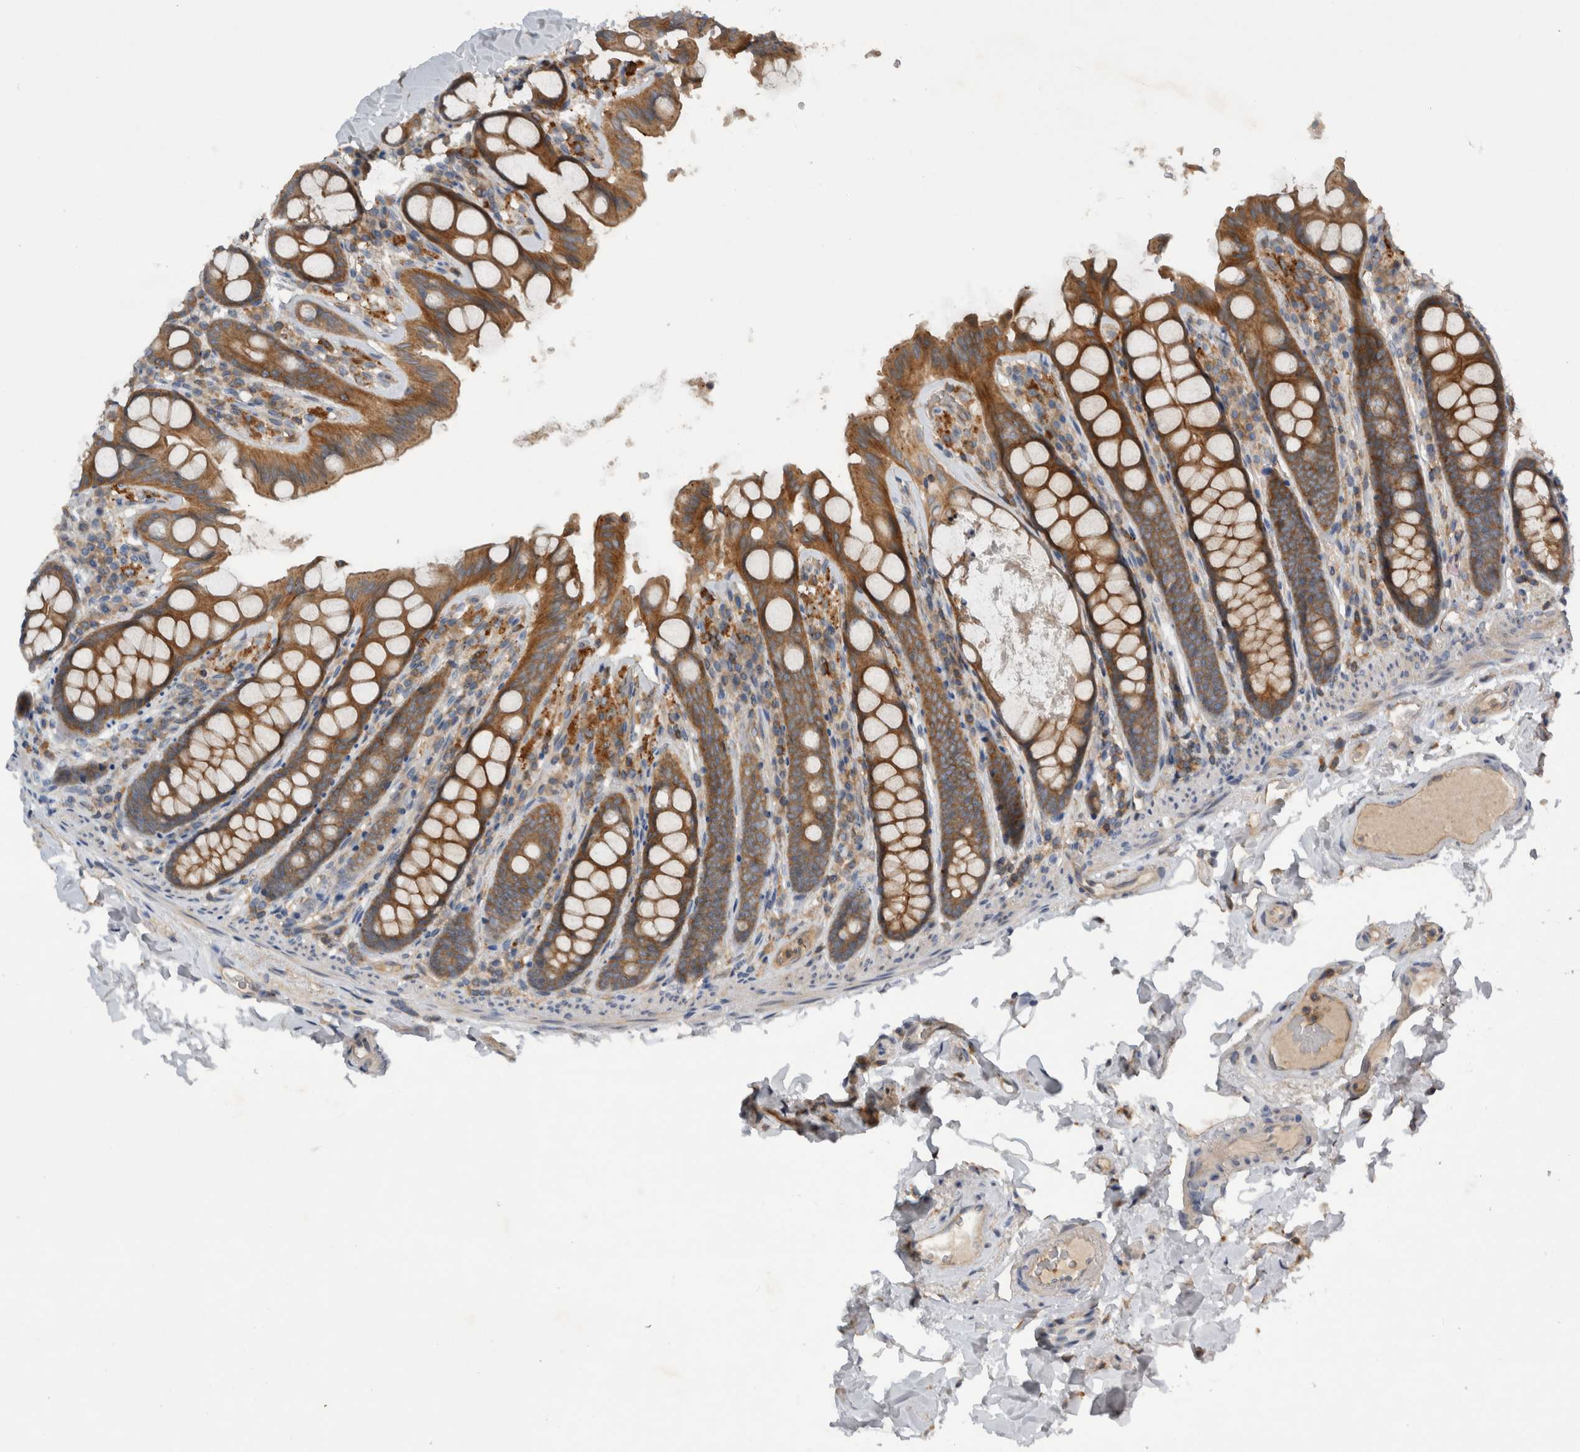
{"staining": {"intensity": "moderate", "quantity": ">75%", "location": "cytoplasmic/membranous"}, "tissue": "colon", "cell_type": "Endothelial cells", "image_type": "normal", "snomed": [{"axis": "morphology", "description": "Normal tissue, NOS"}, {"axis": "topography", "description": "Colon"}, {"axis": "topography", "description": "Peripheral nerve tissue"}], "caption": "IHC photomicrograph of unremarkable colon stained for a protein (brown), which displays medium levels of moderate cytoplasmic/membranous expression in about >75% of endothelial cells.", "gene": "SCARA5", "patient": {"sex": "female", "age": 61}}